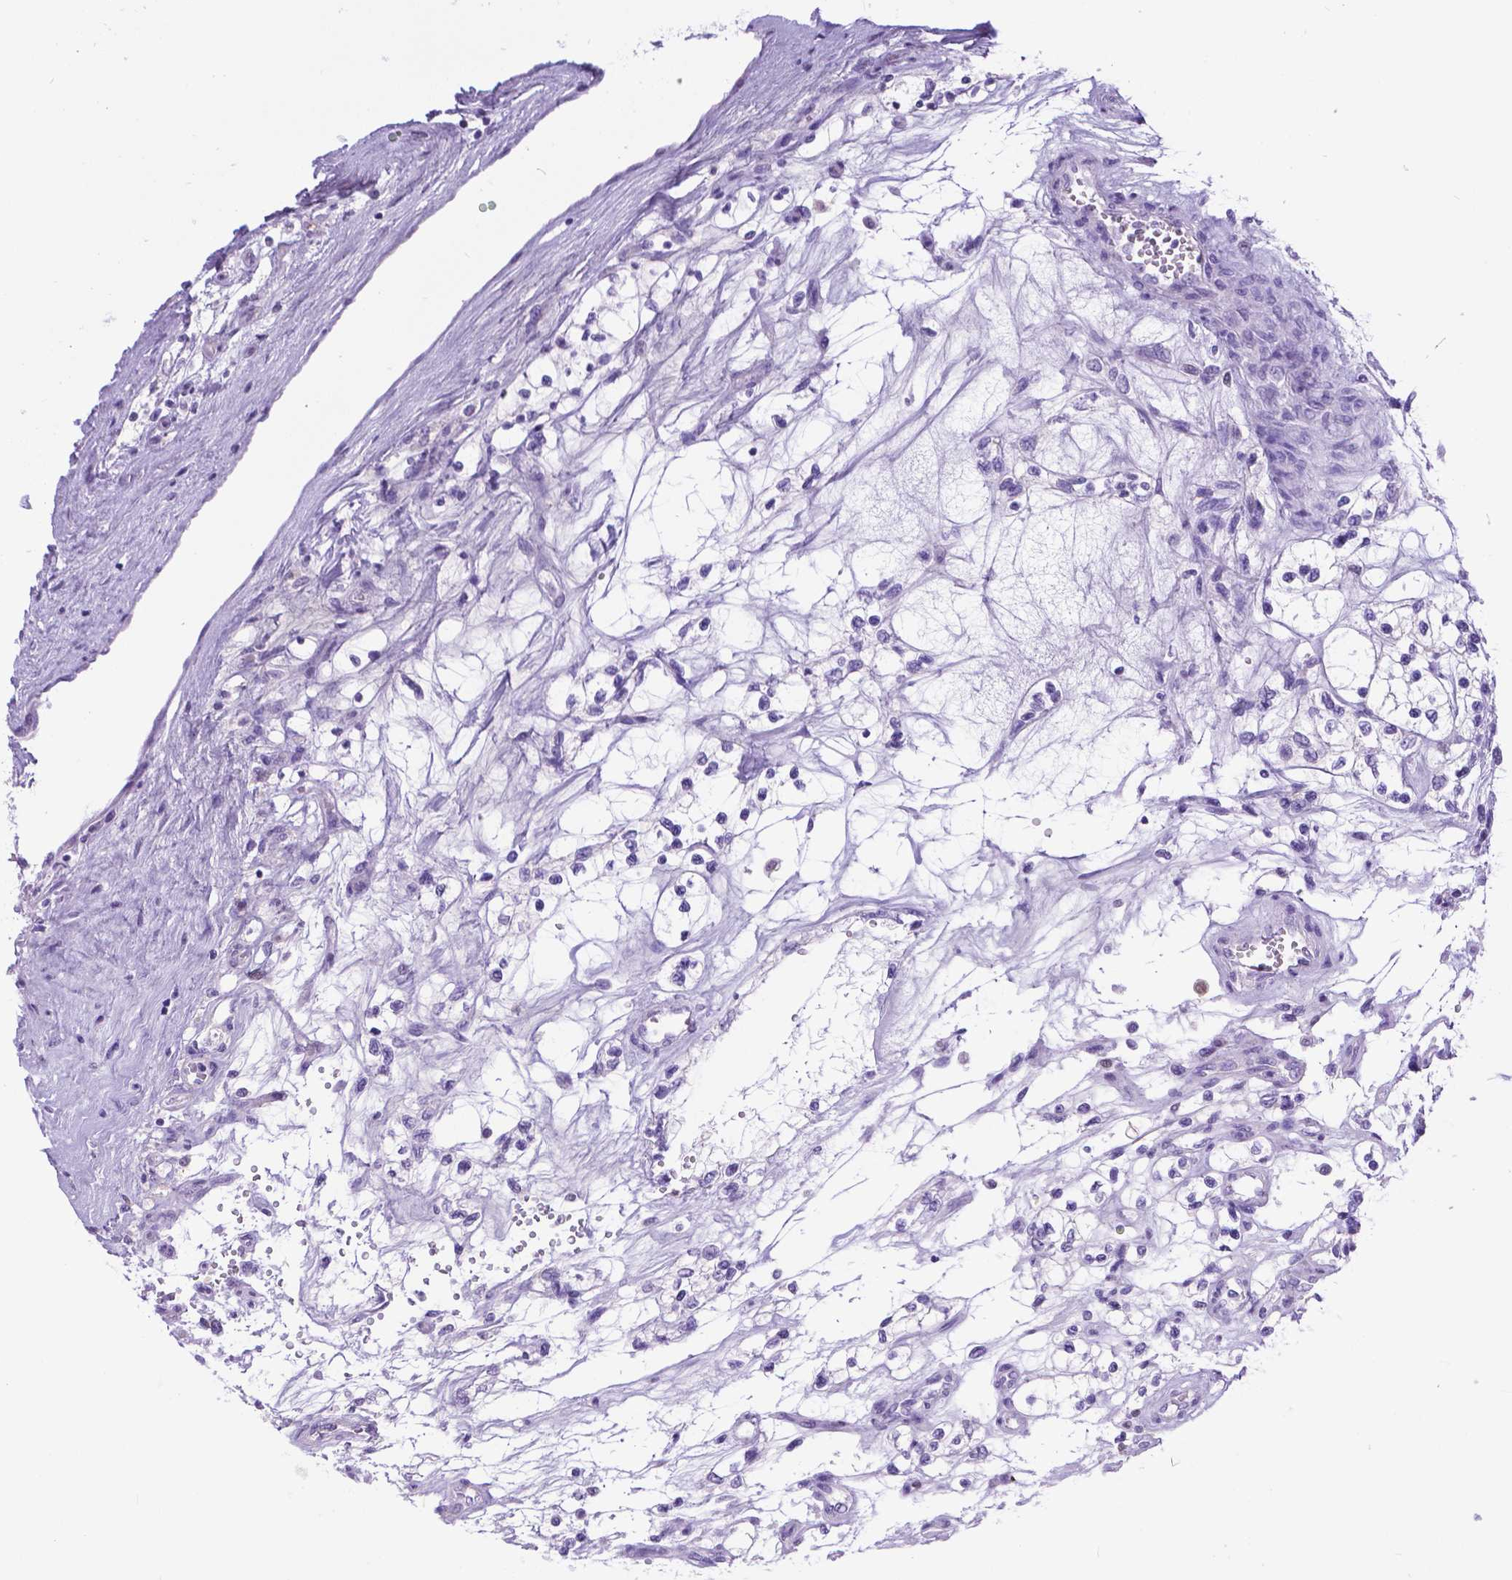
{"staining": {"intensity": "negative", "quantity": "none", "location": "none"}, "tissue": "renal cancer", "cell_type": "Tumor cells", "image_type": "cancer", "snomed": [{"axis": "morphology", "description": "Adenocarcinoma, NOS"}, {"axis": "topography", "description": "Kidney"}], "caption": "Photomicrograph shows no protein positivity in tumor cells of renal adenocarcinoma tissue. (DAB immunohistochemistry visualized using brightfield microscopy, high magnification).", "gene": "TTLL6", "patient": {"sex": "female", "age": 69}}